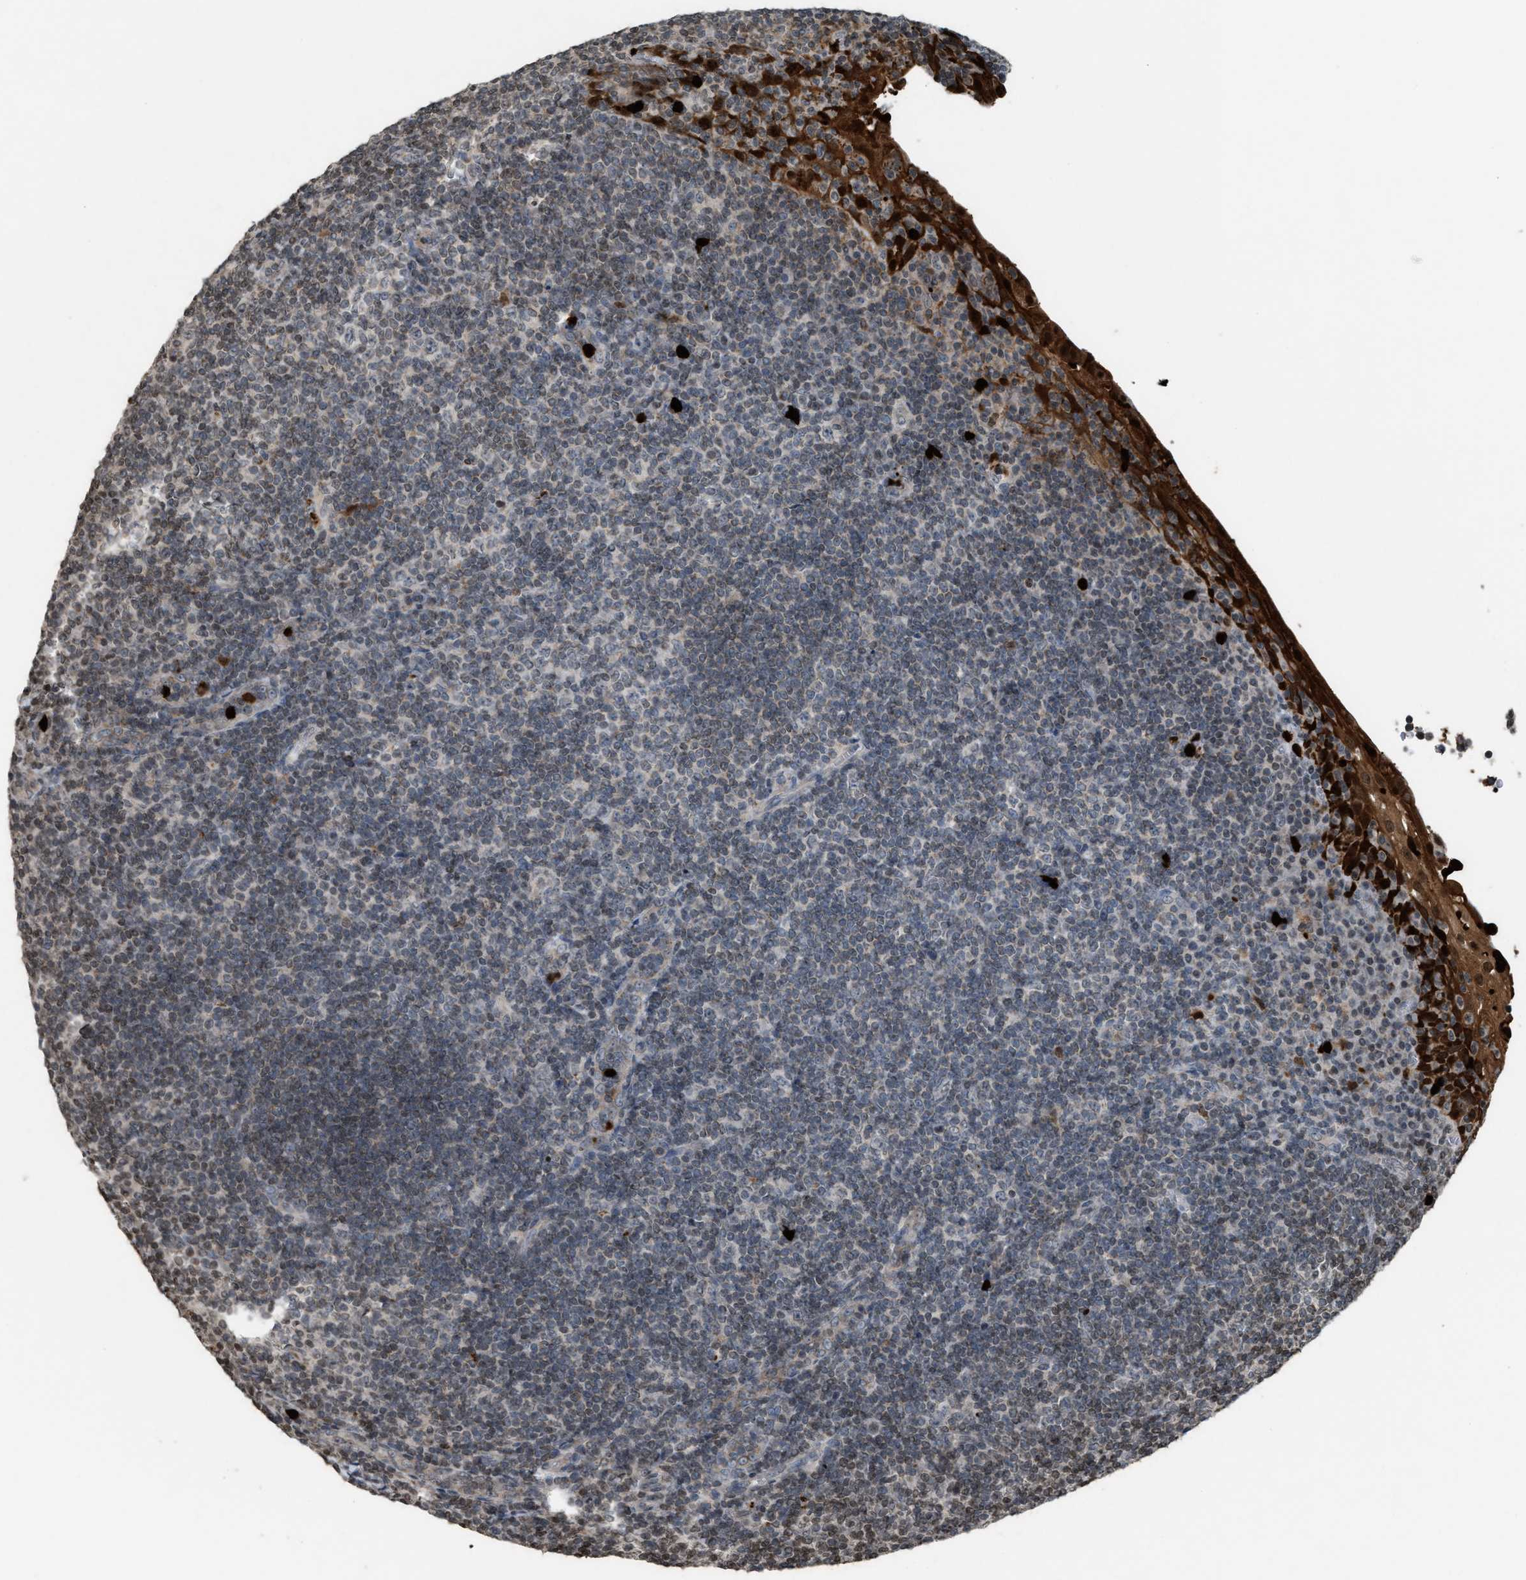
{"staining": {"intensity": "weak", "quantity": "<25%", "location": "cytoplasmic/membranous,nuclear"}, "tissue": "tonsil", "cell_type": "Non-germinal center cells", "image_type": "normal", "snomed": [{"axis": "morphology", "description": "Normal tissue, NOS"}, {"axis": "topography", "description": "Tonsil"}], "caption": "Immunohistochemistry of benign tonsil exhibits no positivity in non-germinal center cells. The staining was performed using DAB (3,3'-diaminobenzidine) to visualize the protein expression in brown, while the nuclei were stained in blue with hematoxylin (Magnification: 20x).", "gene": "PRUNE2", "patient": {"sex": "male", "age": 37}}